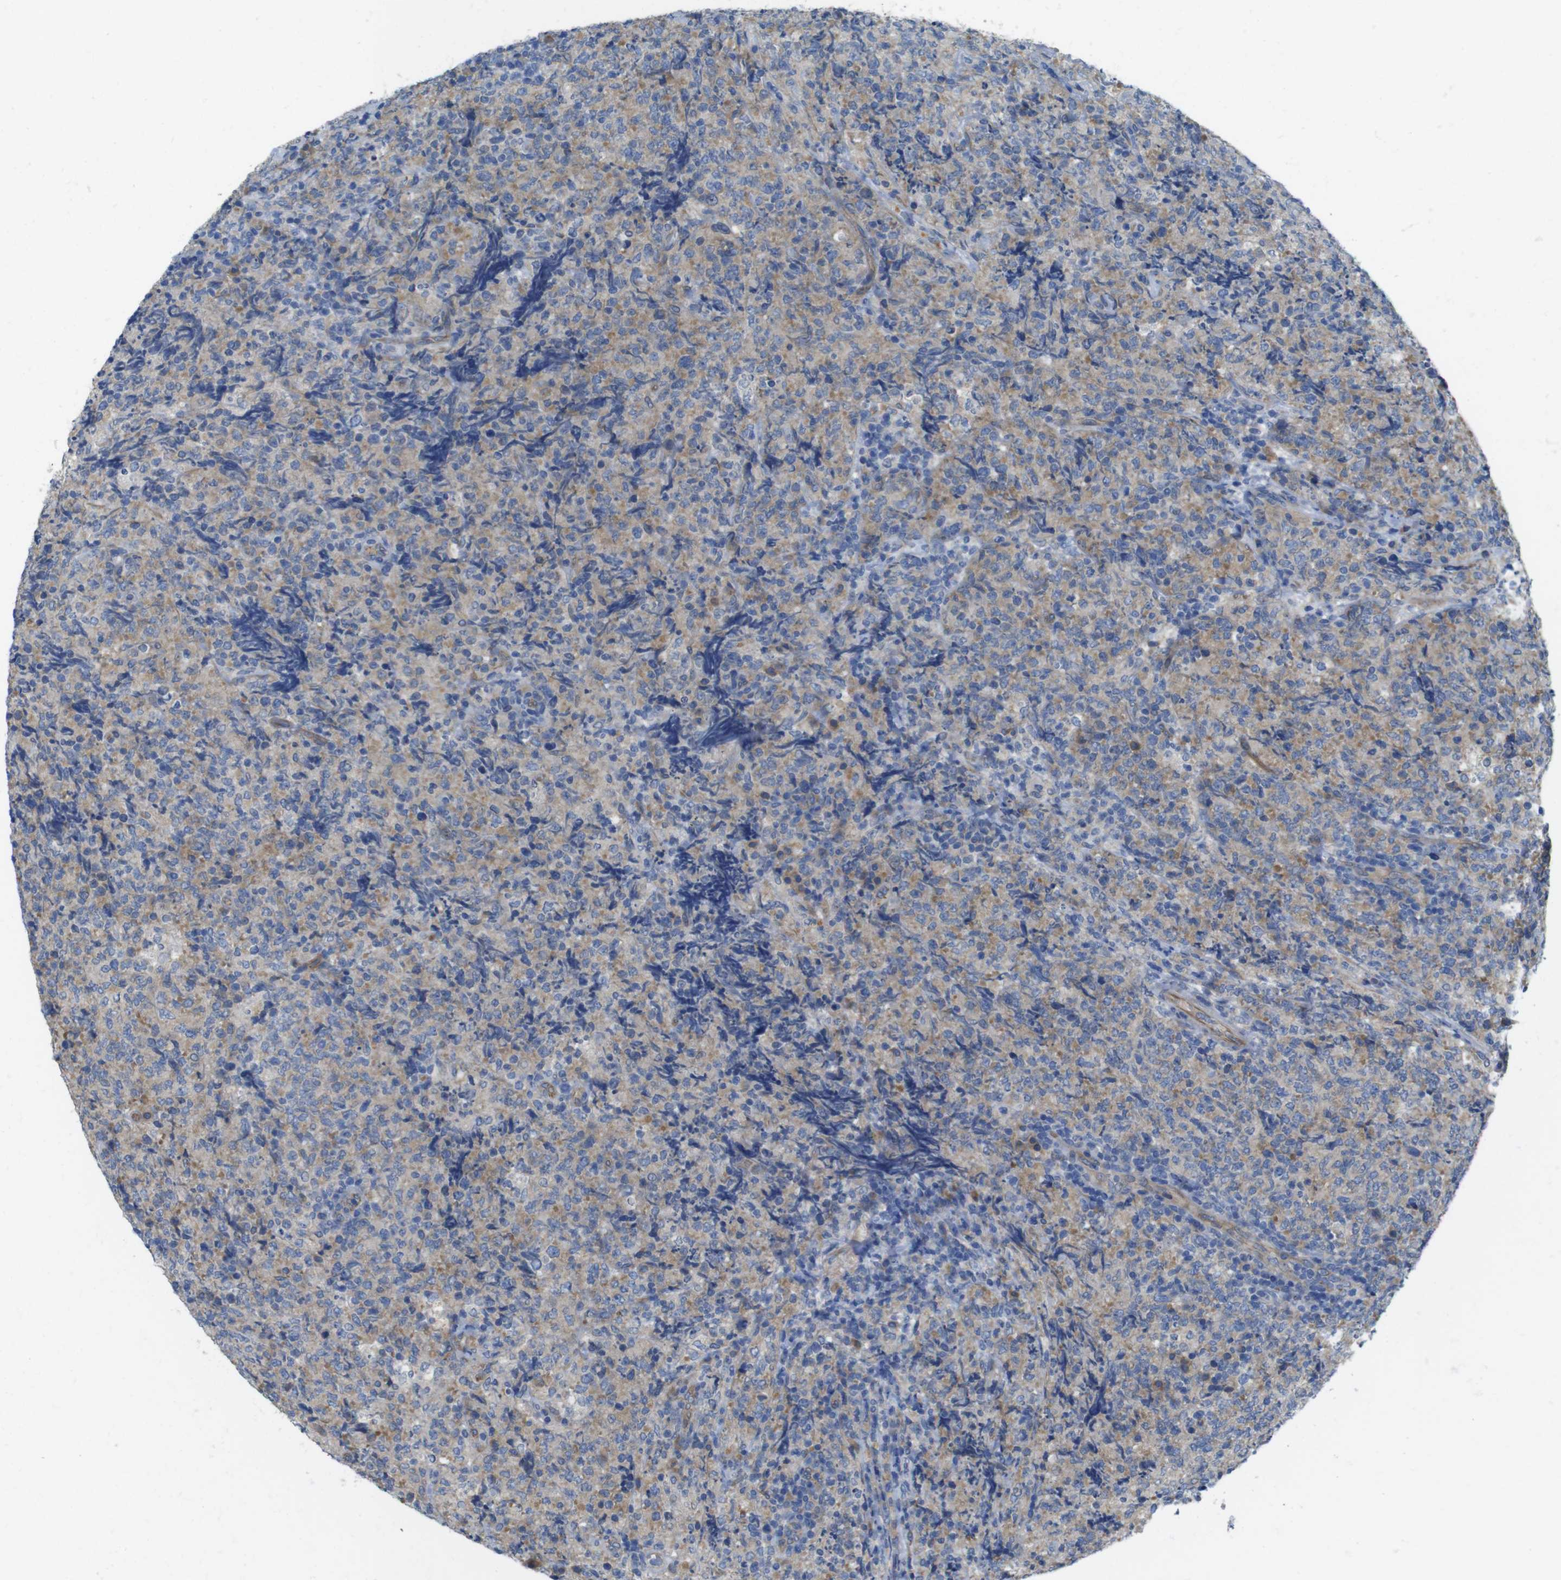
{"staining": {"intensity": "moderate", "quantity": ">75%", "location": "cytoplasmic/membranous"}, "tissue": "lymphoma", "cell_type": "Tumor cells", "image_type": "cancer", "snomed": [{"axis": "morphology", "description": "Malignant lymphoma, non-Hodgkin's type, High grade"}, {"axis": "topography", "description": "Tonsil"}], "caption": "Tumor cells display medium levels of moderate cytoplasmic/membranous expression in approximately >75% of cells in lymphoma.", "gene": "TMEM234", "patient": {"sex": "female", "age": 36}}